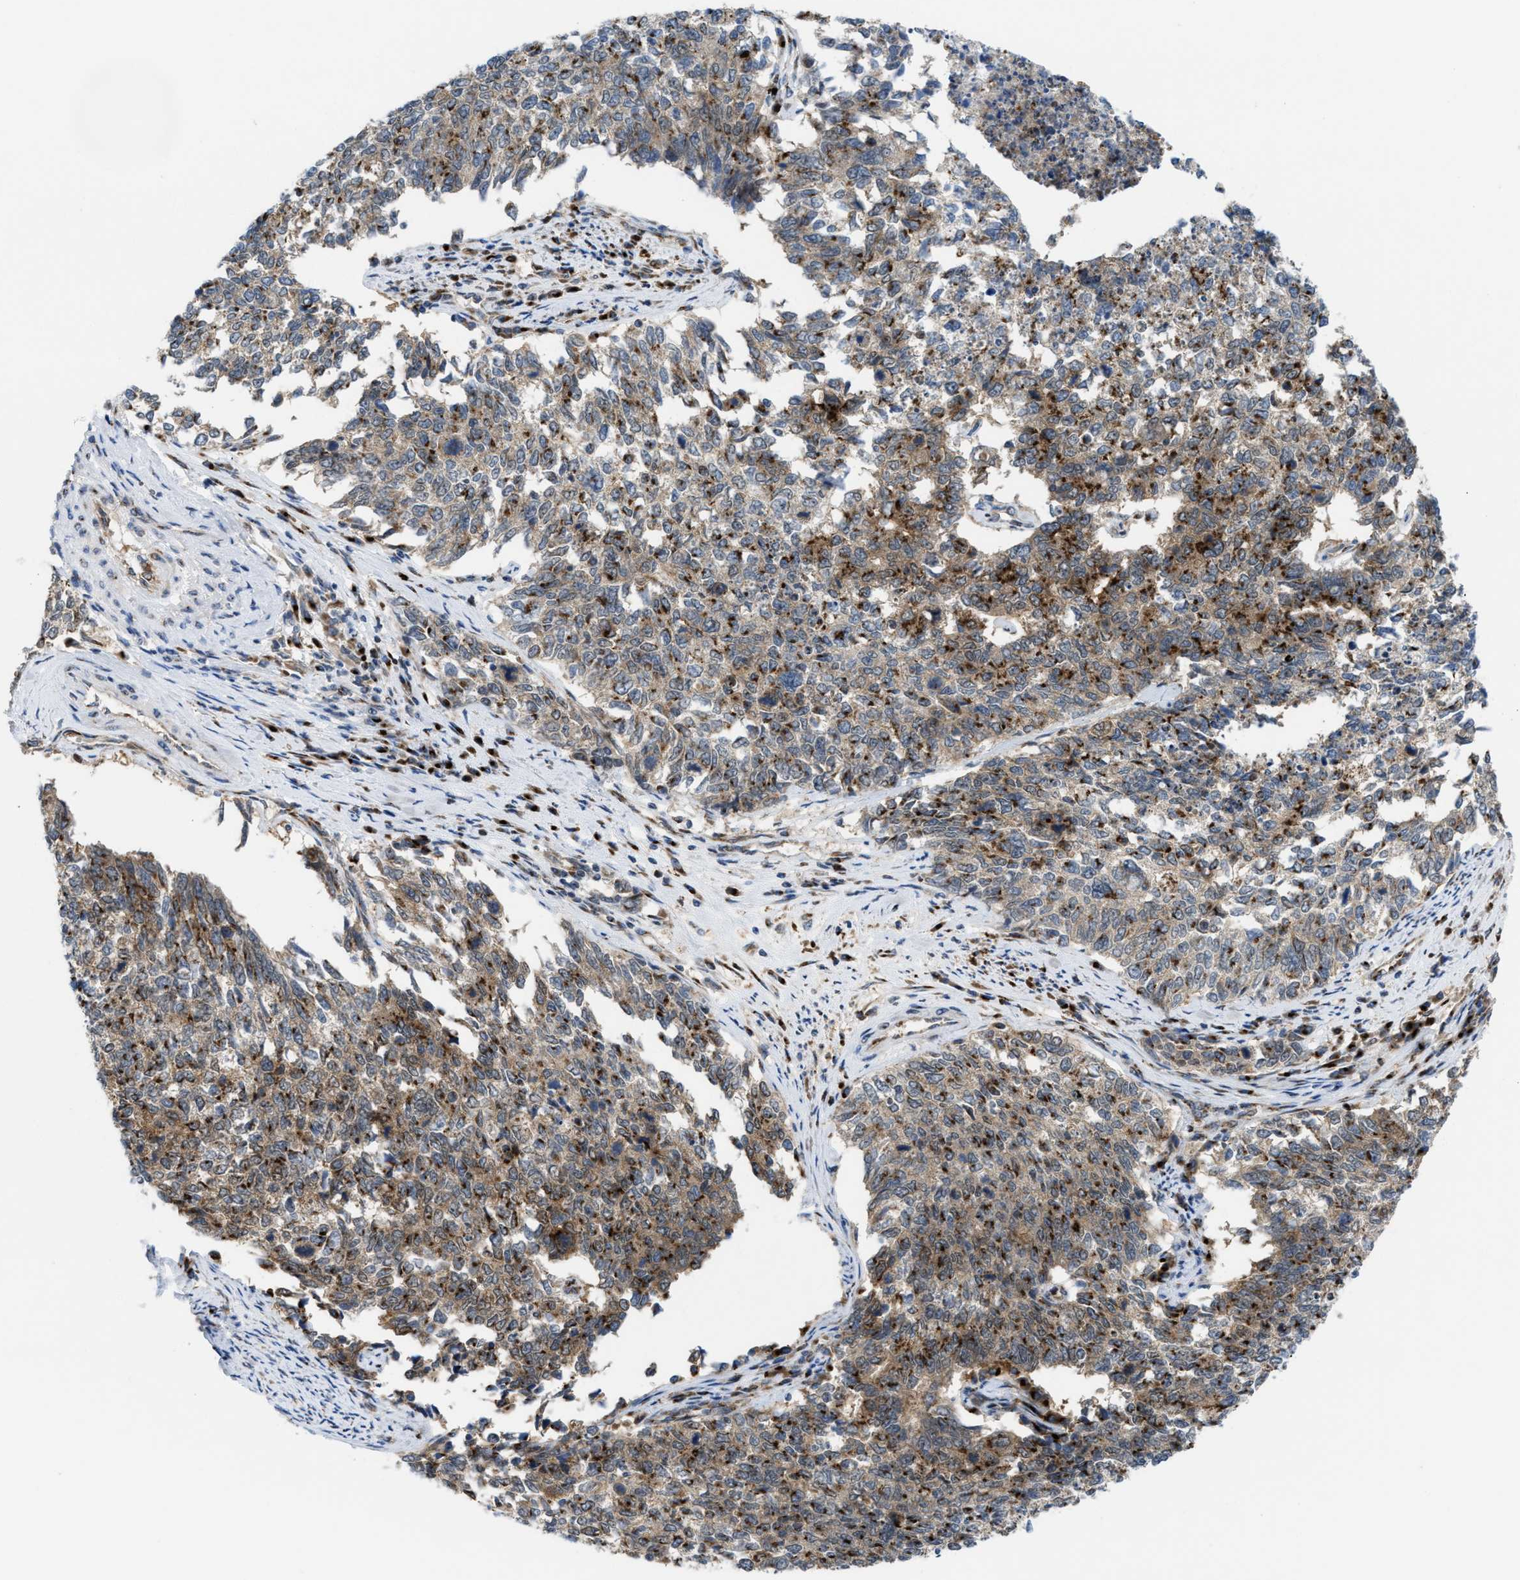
{"staining": {"intensity": "moderate", "quantity": ">75%", "location": "cytoplasmic/membranous"}, "tissue": "cervical cancer", "cell_type": "Tumor cells", "image_type": "cancer", "snomed": [{"axis": "morphology", "description": "Squamous cell carcinoma, NOS"}, {"axis": "topography", "description": "Cervix"}], "caption": "IHC image of neoplastic tissue: cervical cancer stained using immunohistochemistry shows medium levels of moderate protein expression localized specifically in the cytoplasmic/membranous of tumor cells, appearing as a cytoplasmic/membranous brown color.", "gene": "SLC38A10", "patient": {"sex": "female", "age": 63}}